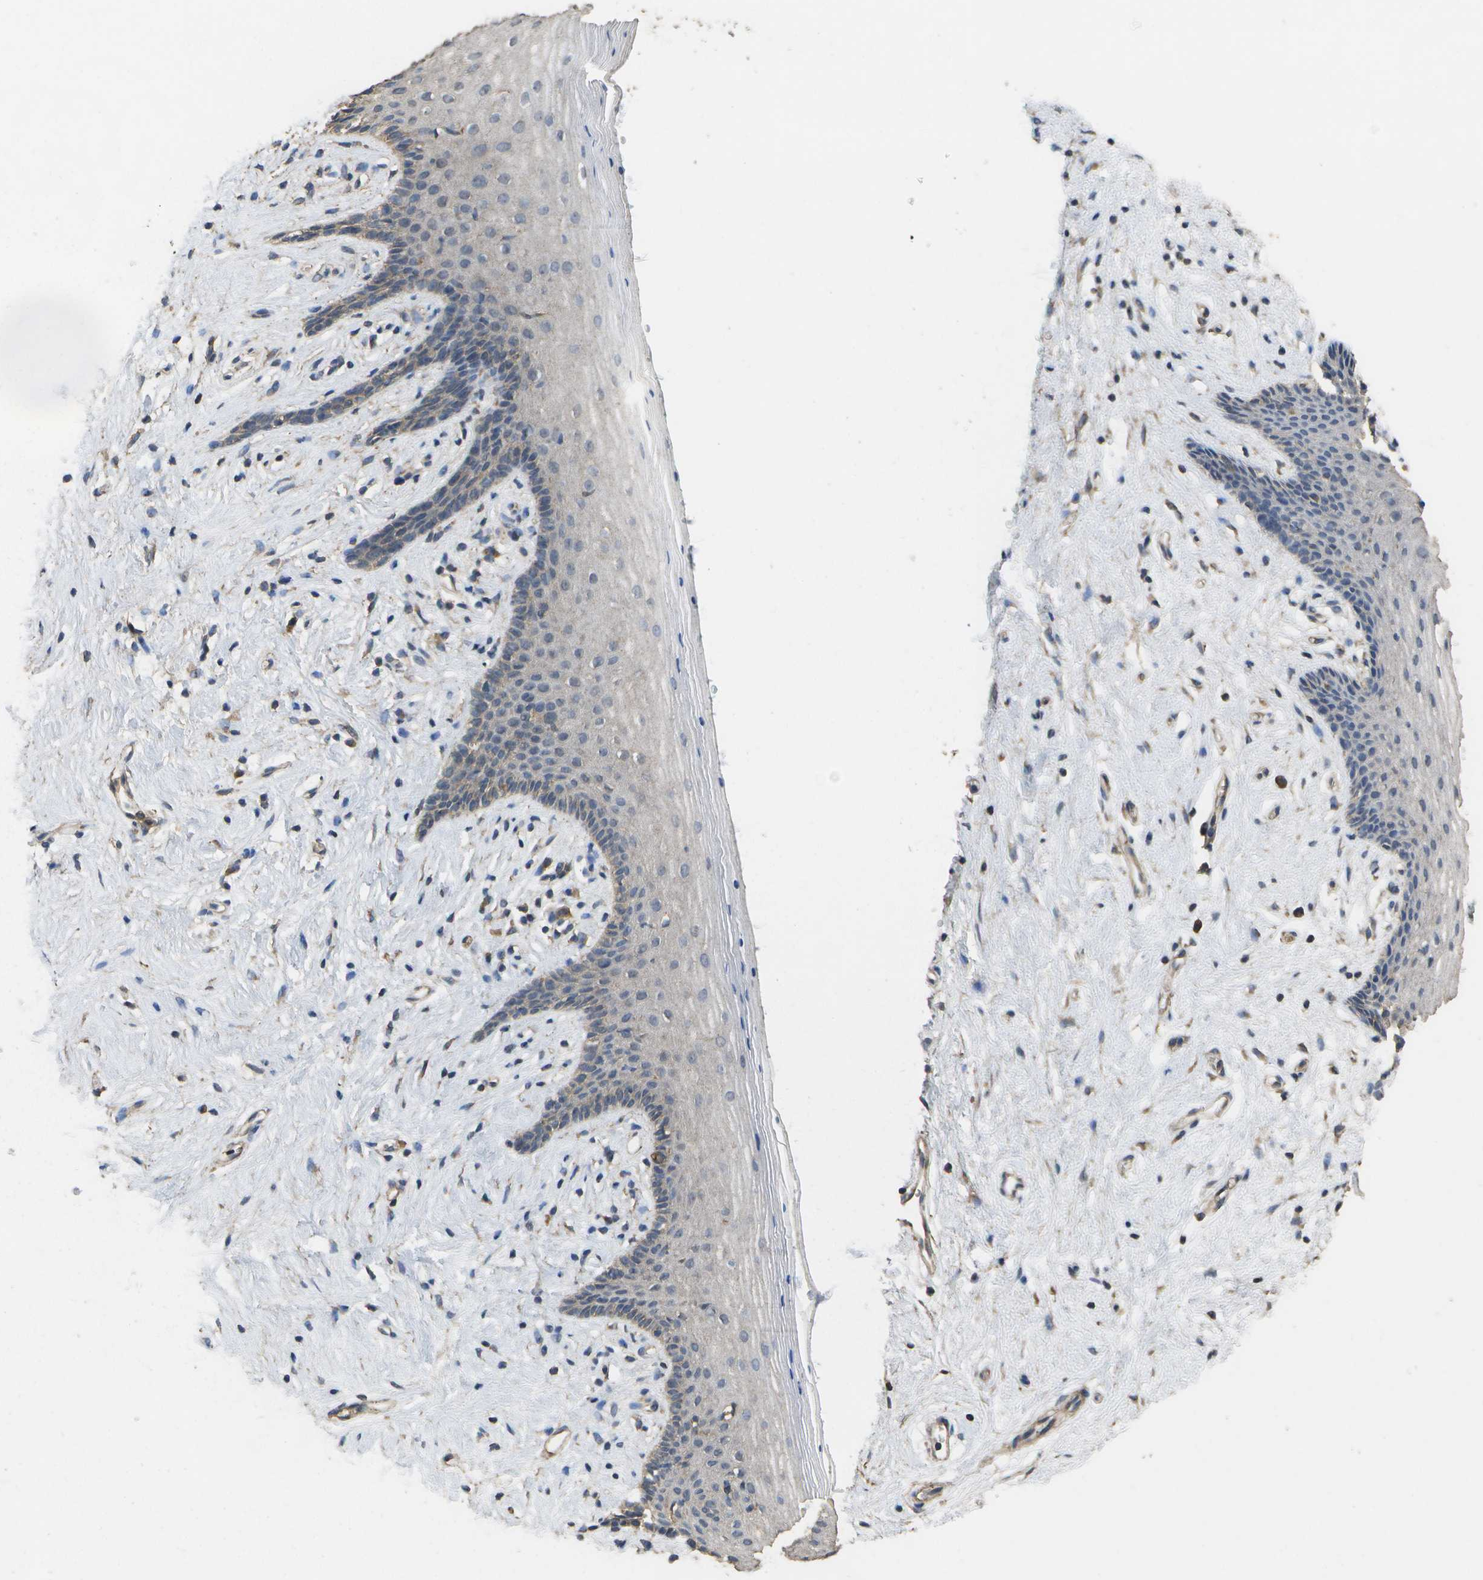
{"staining": {"intensity": "negative", "quantity": "none", "location": "none"}, "tissue": "vagina", "cell_type": "Squamous epithelial cells", "image_type": "normal", "snomed": [{"axis": "morphology", "description": "Normal tissue, NOS"}, {"axis": "topography", "description": "Vagina"}], "caption": "Vagina stained for a protein using immunohistochemistry demonstrates no positivity squamous epithelial cells.", "gene": "SACS", "patient": {"sex": "female", "age": 44}}